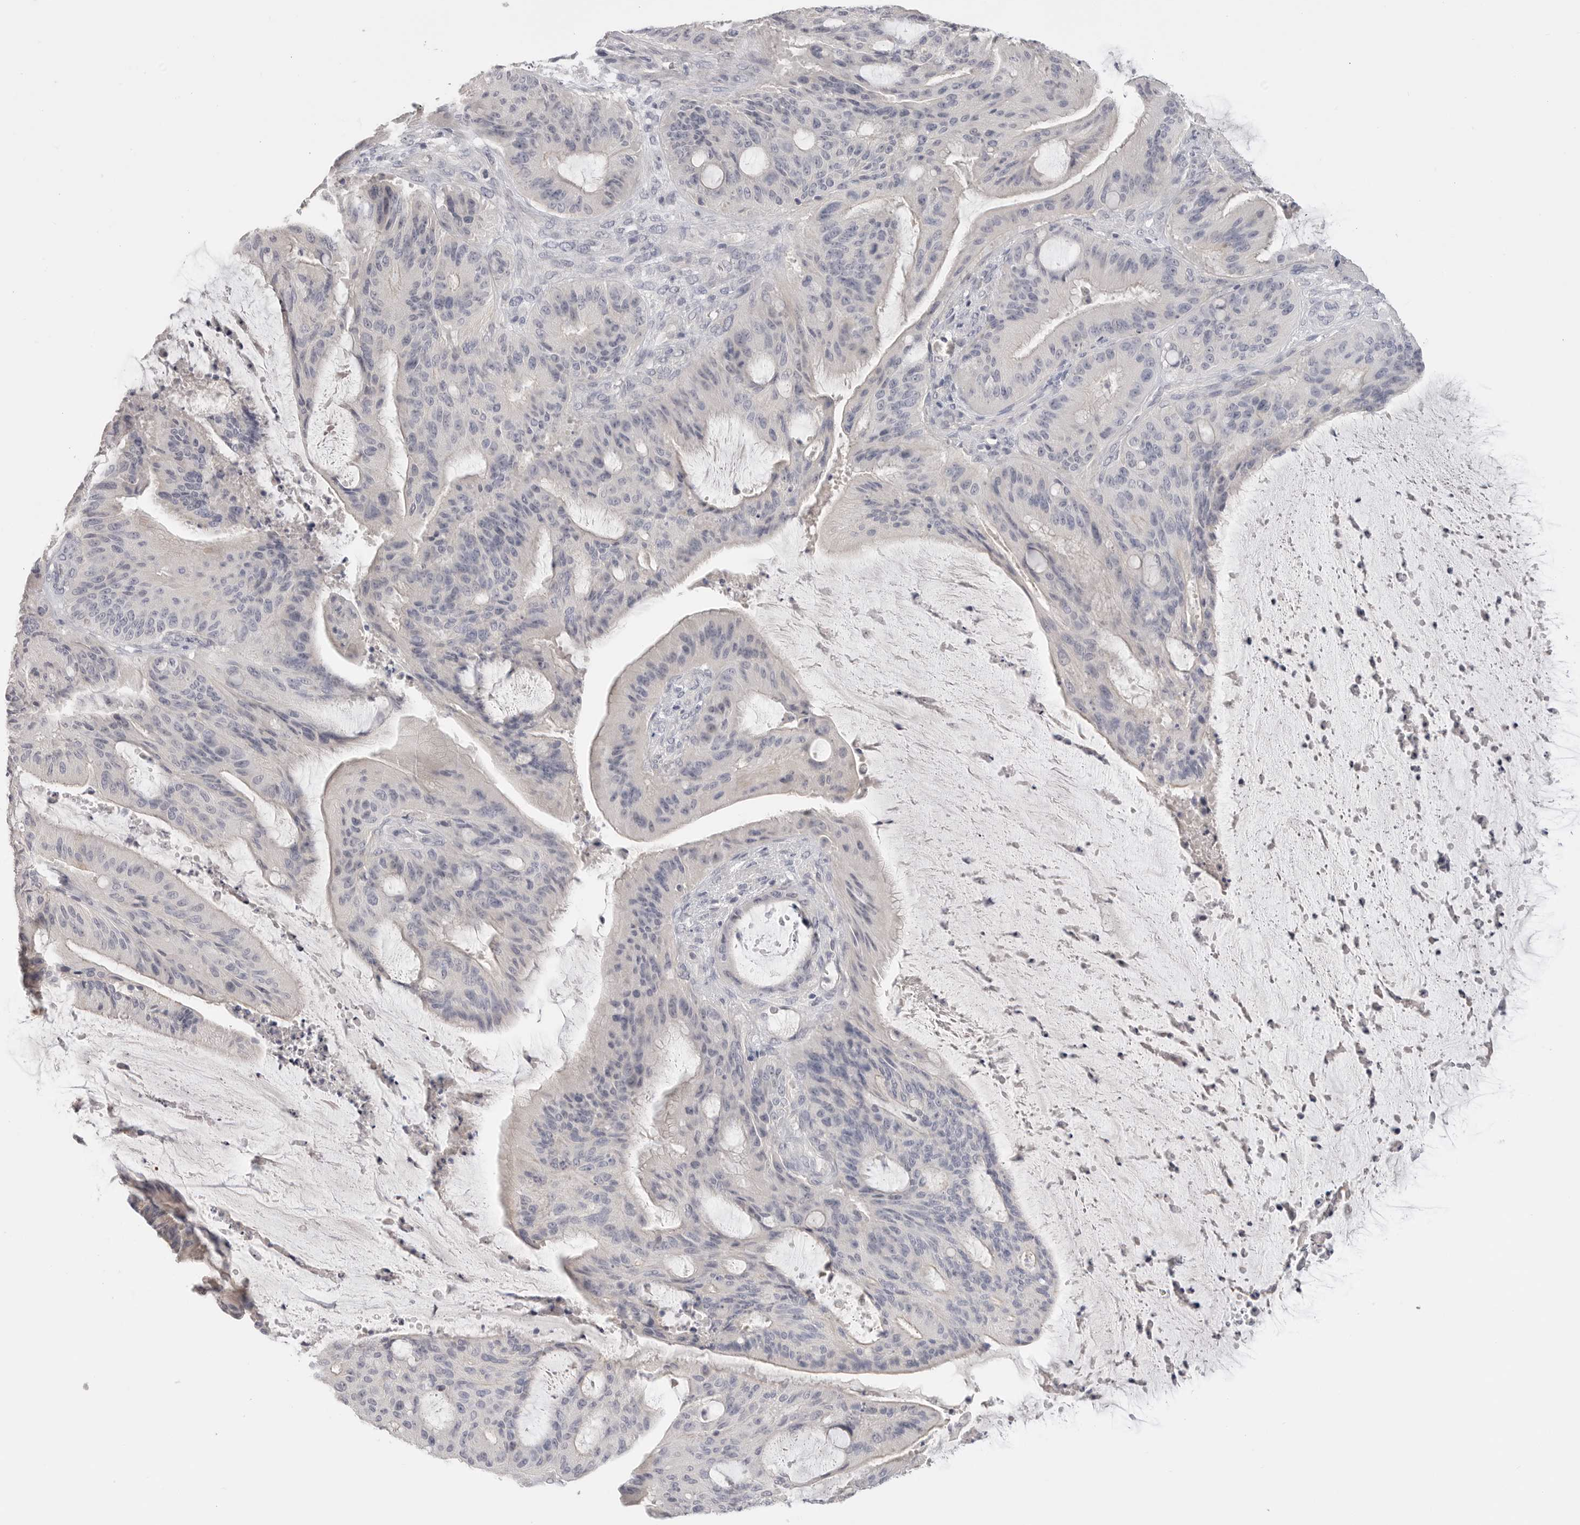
{"staining": {"intensity": "negative", "quantity": "none", "location": "none"}, "tissue": "liver cancer", "cell_type": "Tumor cells", "image_type": "cancer", "snomed": [{"axis": "morphology", "description": "Normal tissue, NOS"}, {"axis": "morphology", "description": "Cholangiocarcinoma"}, {"axis": "topography", "description": "Liver"}, {"axis": "topography", "description": "Peripheral nerve tissue"}], "caption": "The IHC photomicrograph has no significant expression in tumor cells of liver cancer tissue.", "gene": "FBN2", "patient": {"sex": "female", "age": 73}}